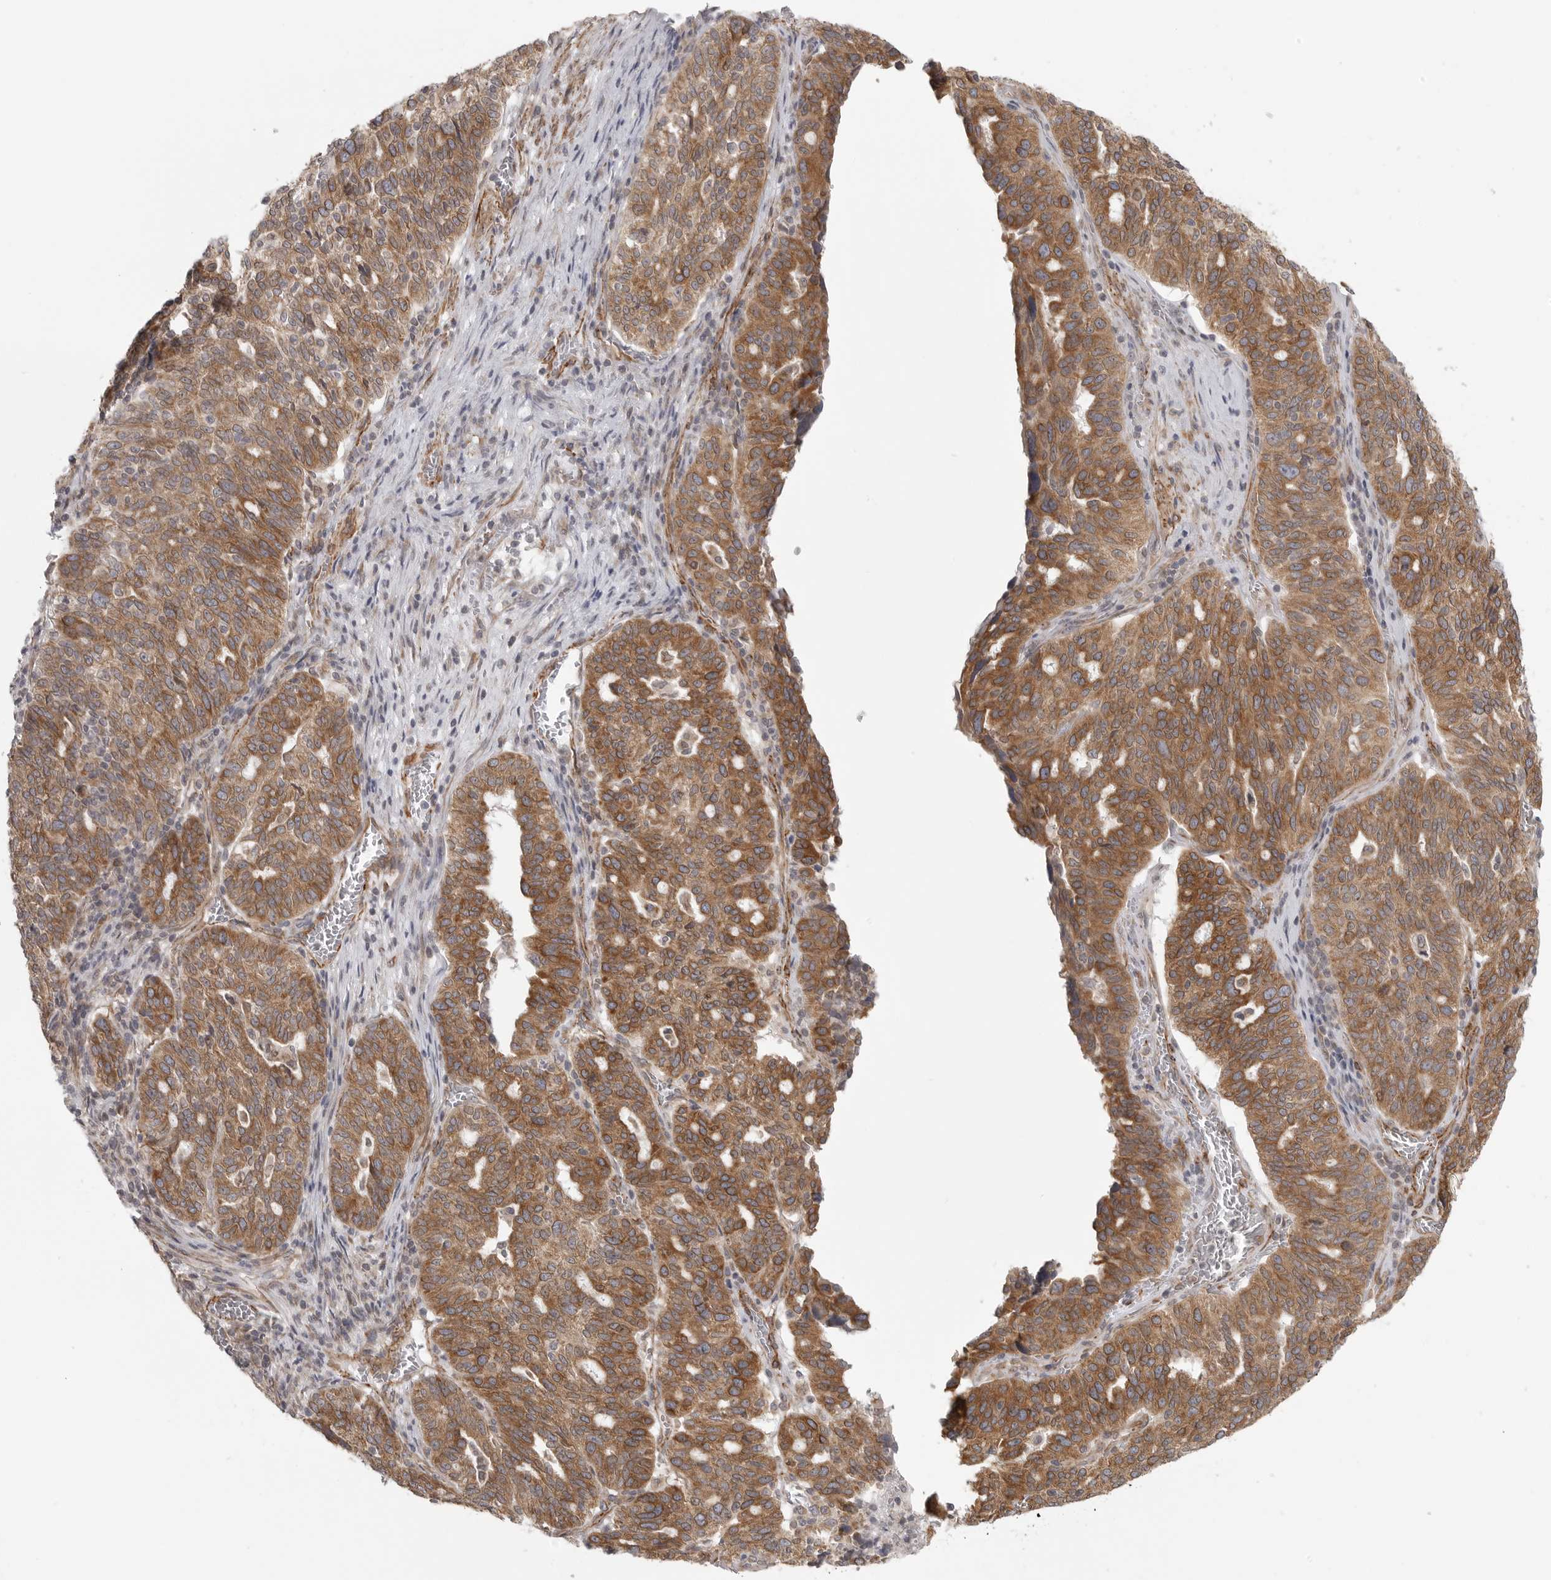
{"staining": {"intensity": "moderate", "quantity": ">75%", "location": "cytoplasmic/membranous"}, "tissue": "ovarian cancer", "cell_type": "Tumor cells", "image_type": "cancer", "snomed": [{"axis": "morphology", "description": "Cystadenocarcinoma, serous, NOS"}, {"axis": "topography", "description": "Ovary"}], "caption": "Protein staining demonstrates moderate cytoplasmic/membranous staining in about >75% of tumor cells in ovarian cancer (serous cystadenocarcinoma).", "gene": "CERS2", "patient": {"sex": "female", "age": 59}}